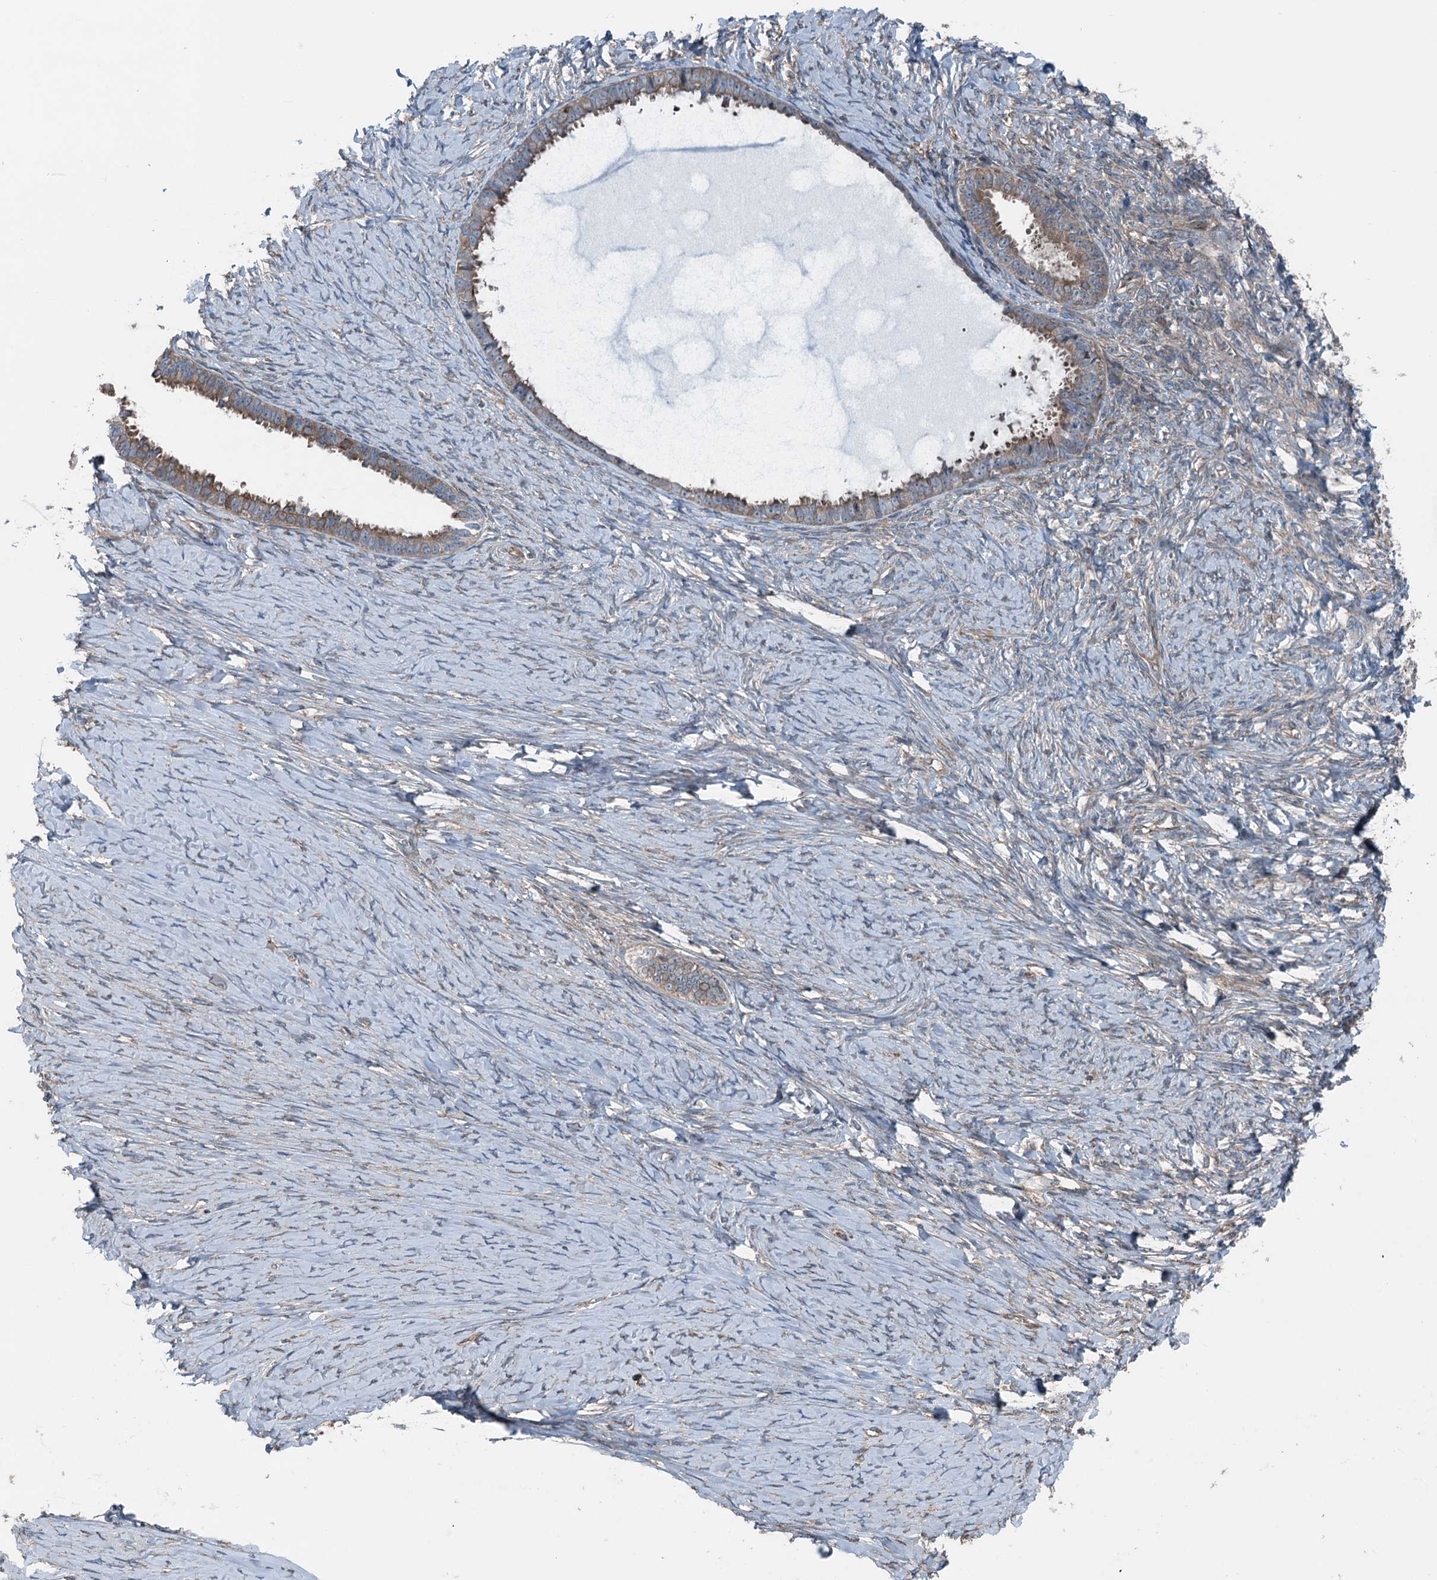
{"staining": {"intensity": "weak", "quantity": "25%-75%", "location": "cytoplasmic/membranous"}, "tissue": "ovarian cancer", "cell_type": "Tumor cells", "image_type": "cancer", "snomed": [{"axis": "morphology", "description": "Cystadenocarcinoma, serous, NOS"}, {"axis": "topography", "description": "Ovary"}], "caption": "A high-resolution photomicrograph shows immunohistochemistry (IHC) staining of serous cystadenocarcinoma (ovarian), which shows weak cytoplasmic/membranous positivity in approximately 25%-75% of tumor cells.", "gene": "TRAPPC8", "patient": {"sex": "female", "age": 79}}